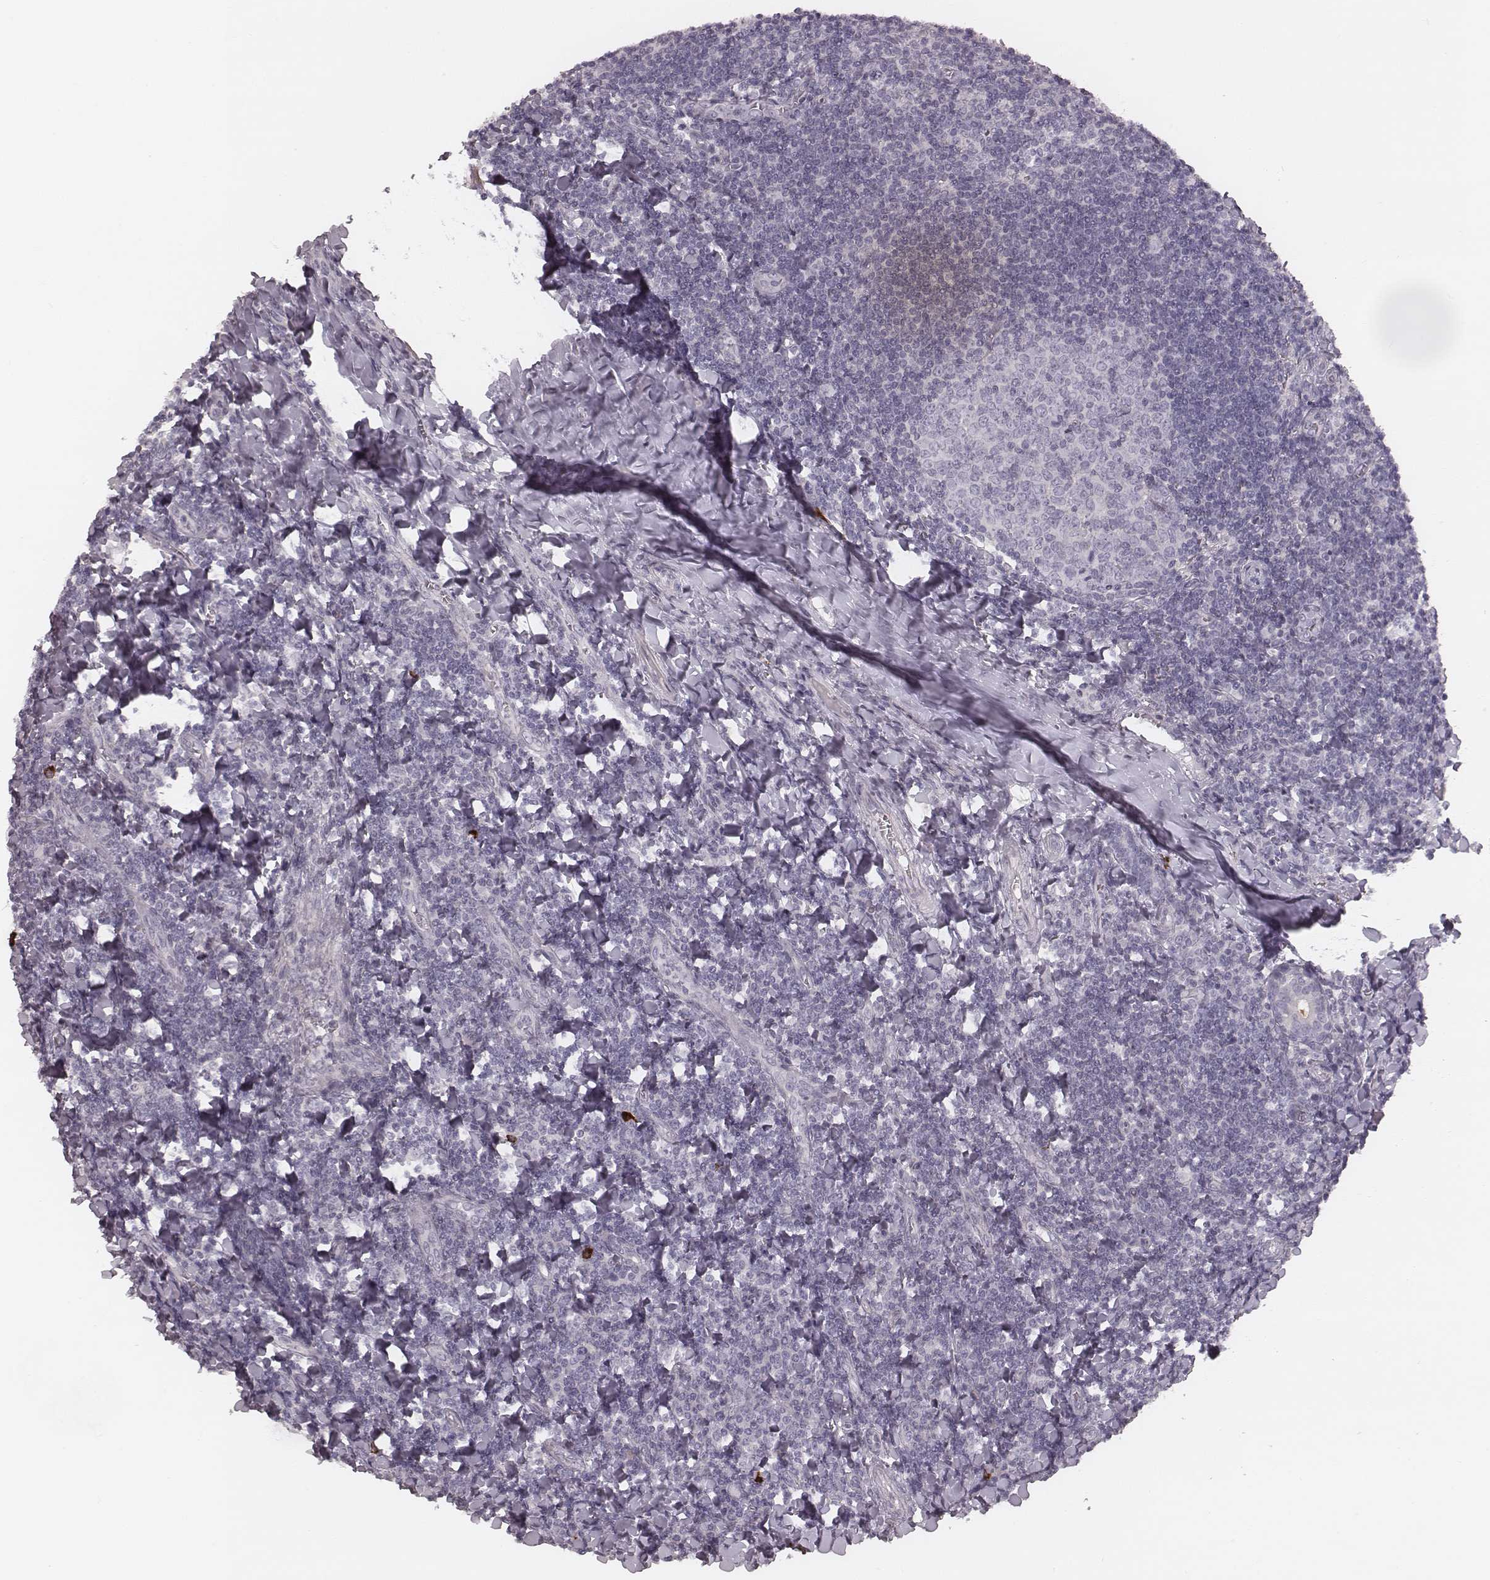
{"staining": {"intensity": "negative", "quantity": "none", "location": "none"}, "tissue": "tonsil", "cell_type": "Germinal center cells", "image_type": "normal", "snomed": [{"axis": "morphology", "description": "Normal tissue, NOS"}, {"axis": "morphology", "description": "Inflammation, NOS"}, {"axis": "topography", "description": "Tonsil"}], "caption": "A high-resolution histopathology image shows immunohistochemistry (IHC) staining of benign tonsil, which demonstrates no significant staining in germinal center cells. (DAB (3,3'-diaminobenzidine) immunohistochemistry (IHC) visualized using brightfield microscopy, high magnification).", "gene": "S100Z", "patient": {"sex": "female", "age": 31}}